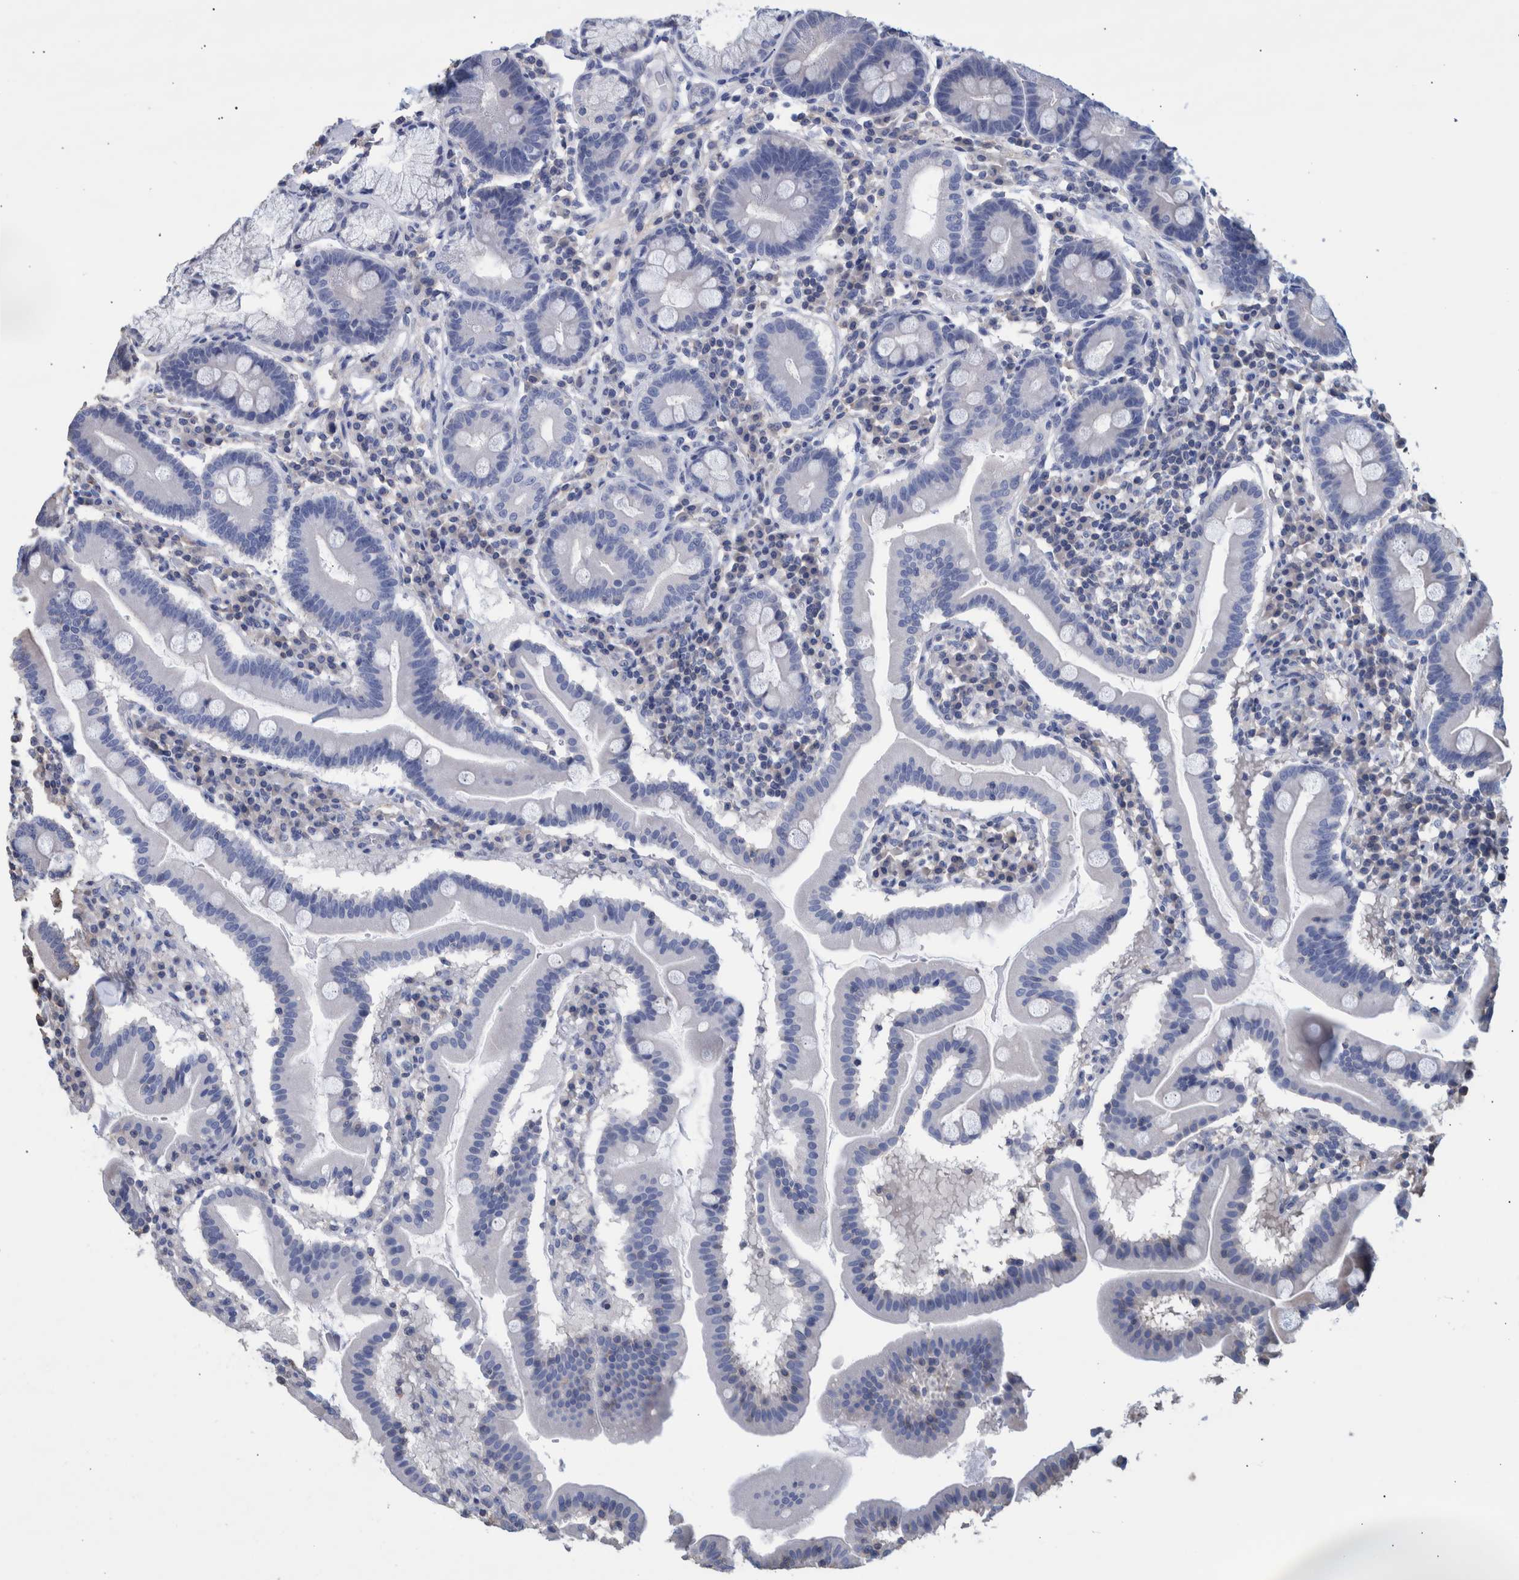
{"staining": {"intensity": "negative", "quantity": "none", "location": "none"}, "tissue": "duodenum", "cell_type": "Glandular cells", "image_type": "normal", "snomed": [{"axis": "morphology", "description": "Normal tissue, NOS"}, {"axis": "topography", "description": "Duodenum"}], "caption": "This is a histopathology image of immunohistochemistry staining of benign duodenum, which shows no staining in glandular cells.", "gene": "PPP3CC", "patient": {"sex": "male", "age": 50}}